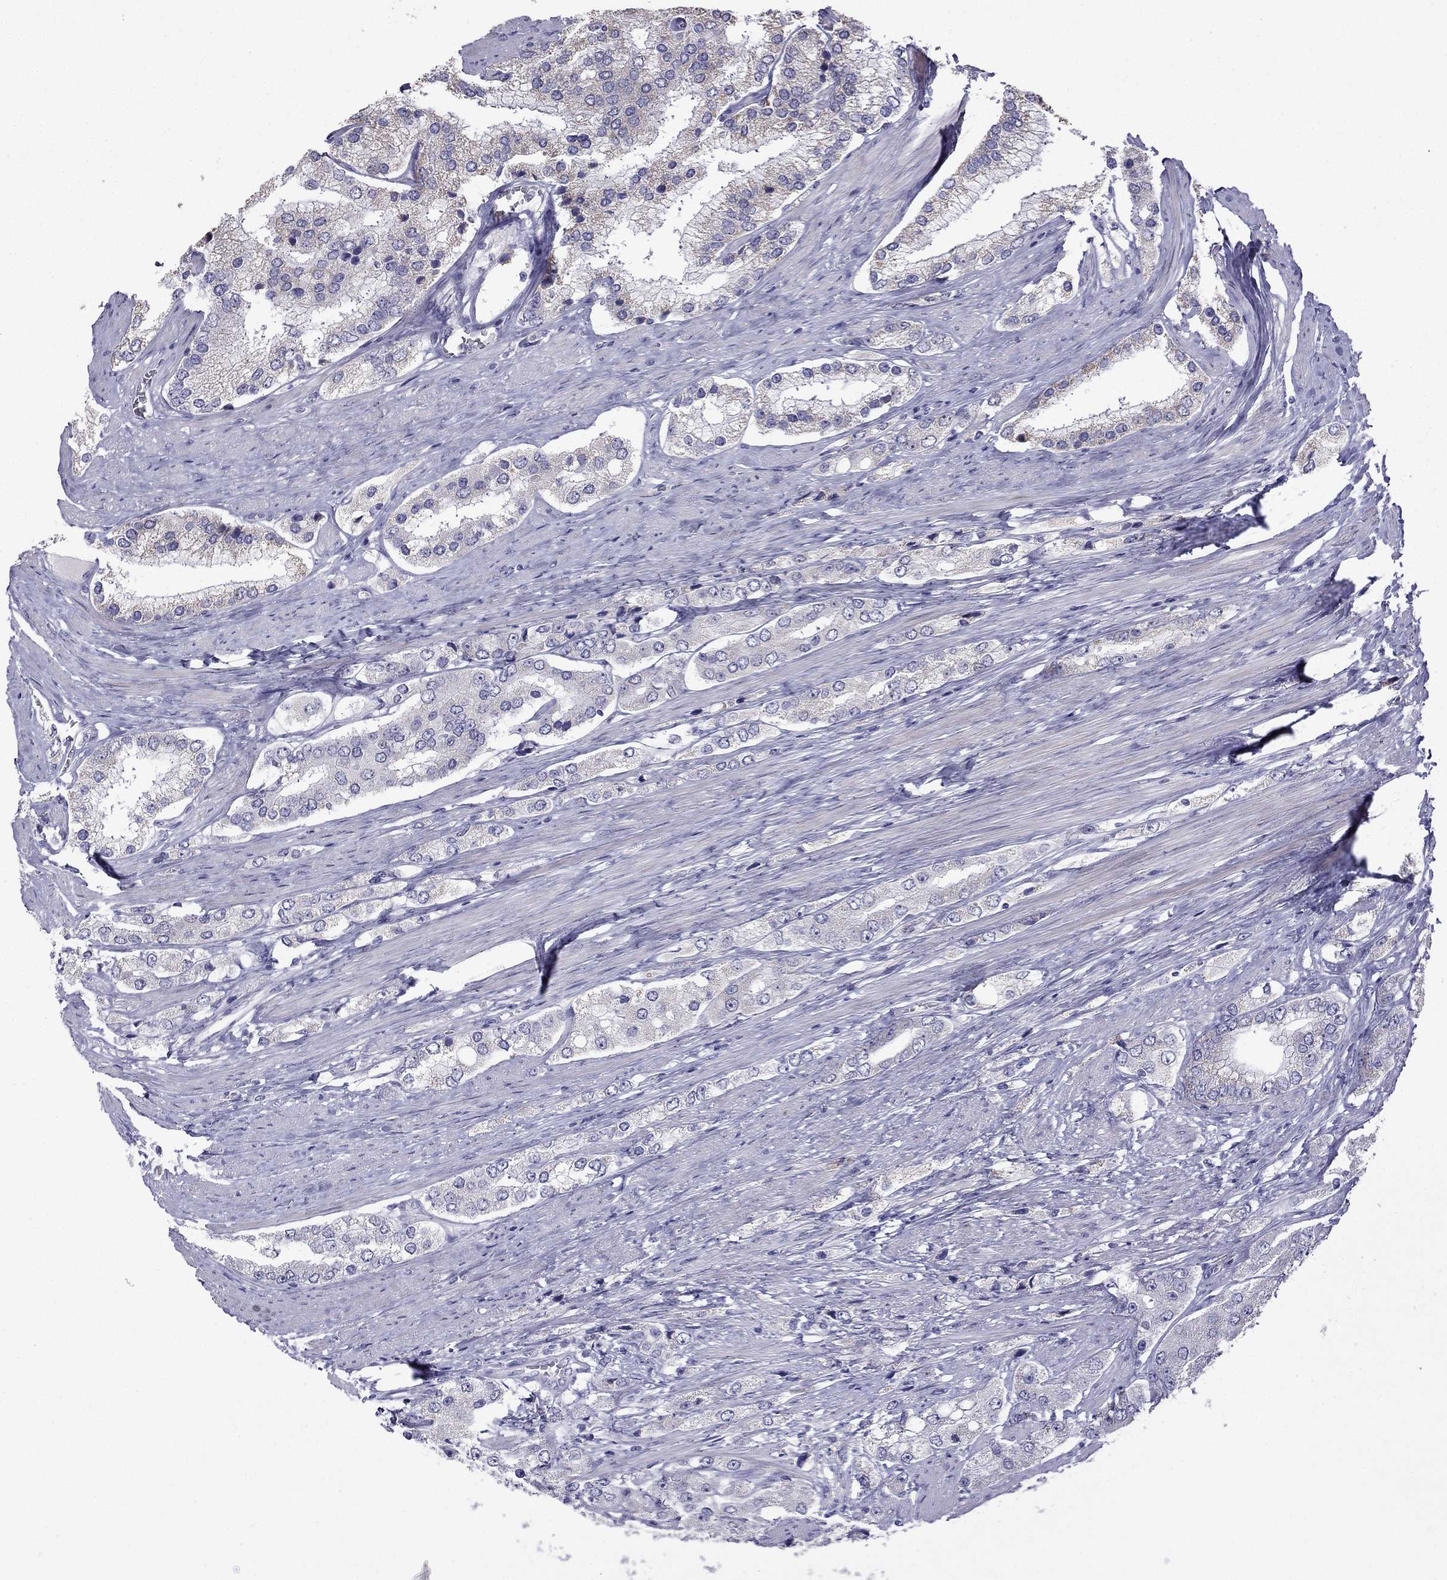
{"staining": {"intensity": "weak", "quantity": ">75%", "location": "cytoplasmic/membranous"}, "tissue": "prostate cancer", "cell_type": "Tumor cells", "image_type": "cancer", "snomed": [{"axis": "morphology", "description": "Adenocarcinoma, Low grade"}, {"axis": "topography", "description": "Prostate"}], "caption": "Immunohistochemistry (DAB (3,3'-diaminobenzidine)) staining of human adenocarcinoma (low-grade) (prostate) demonstrates weak cytoplasmic/membranous protein positivity in about >75% of tumor cells.", "gene": "UHRF1", "patient": {"sex": "male", "age": 69}}